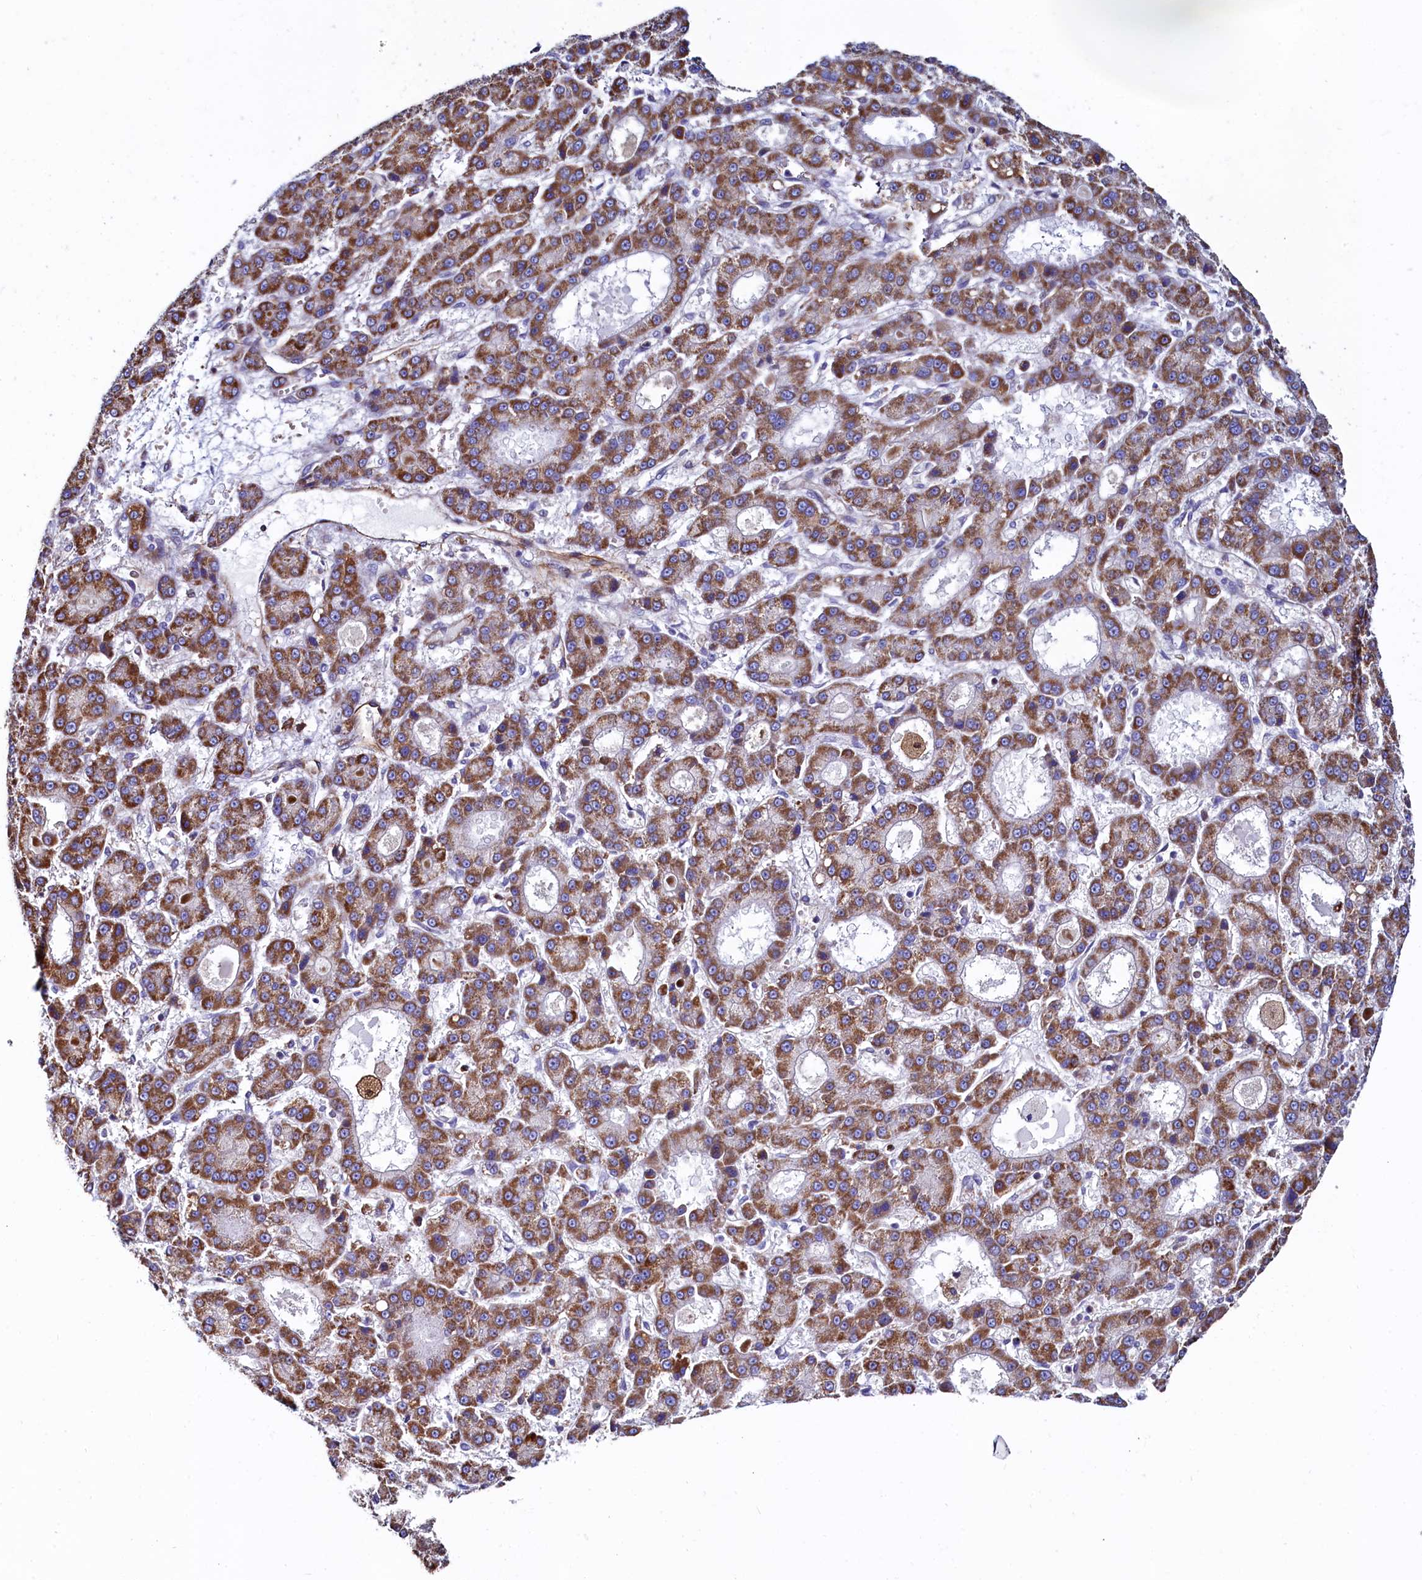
{"staining": {"intensity": "moderate", "quantity": ">75%", "location": "cytoplasmic/membranous"}, "tissue": "liver cancer", "cell_type": "Tumor cells", "image_type": "cancer", "snomed": [{"axis": "morphology", "description": "Carcinoma, Hepatocellular, NOS"}, {"axis": "topography", "description": "Liver"}], "caption": "Protein positivity by IHC reveals moderate cytoplasmic/membranous staining in about >75% of tumor cells in liver hepatocellular carcinoma.", "gene": "ASTE1", "patient": {"sex": "male", "age": 70}}